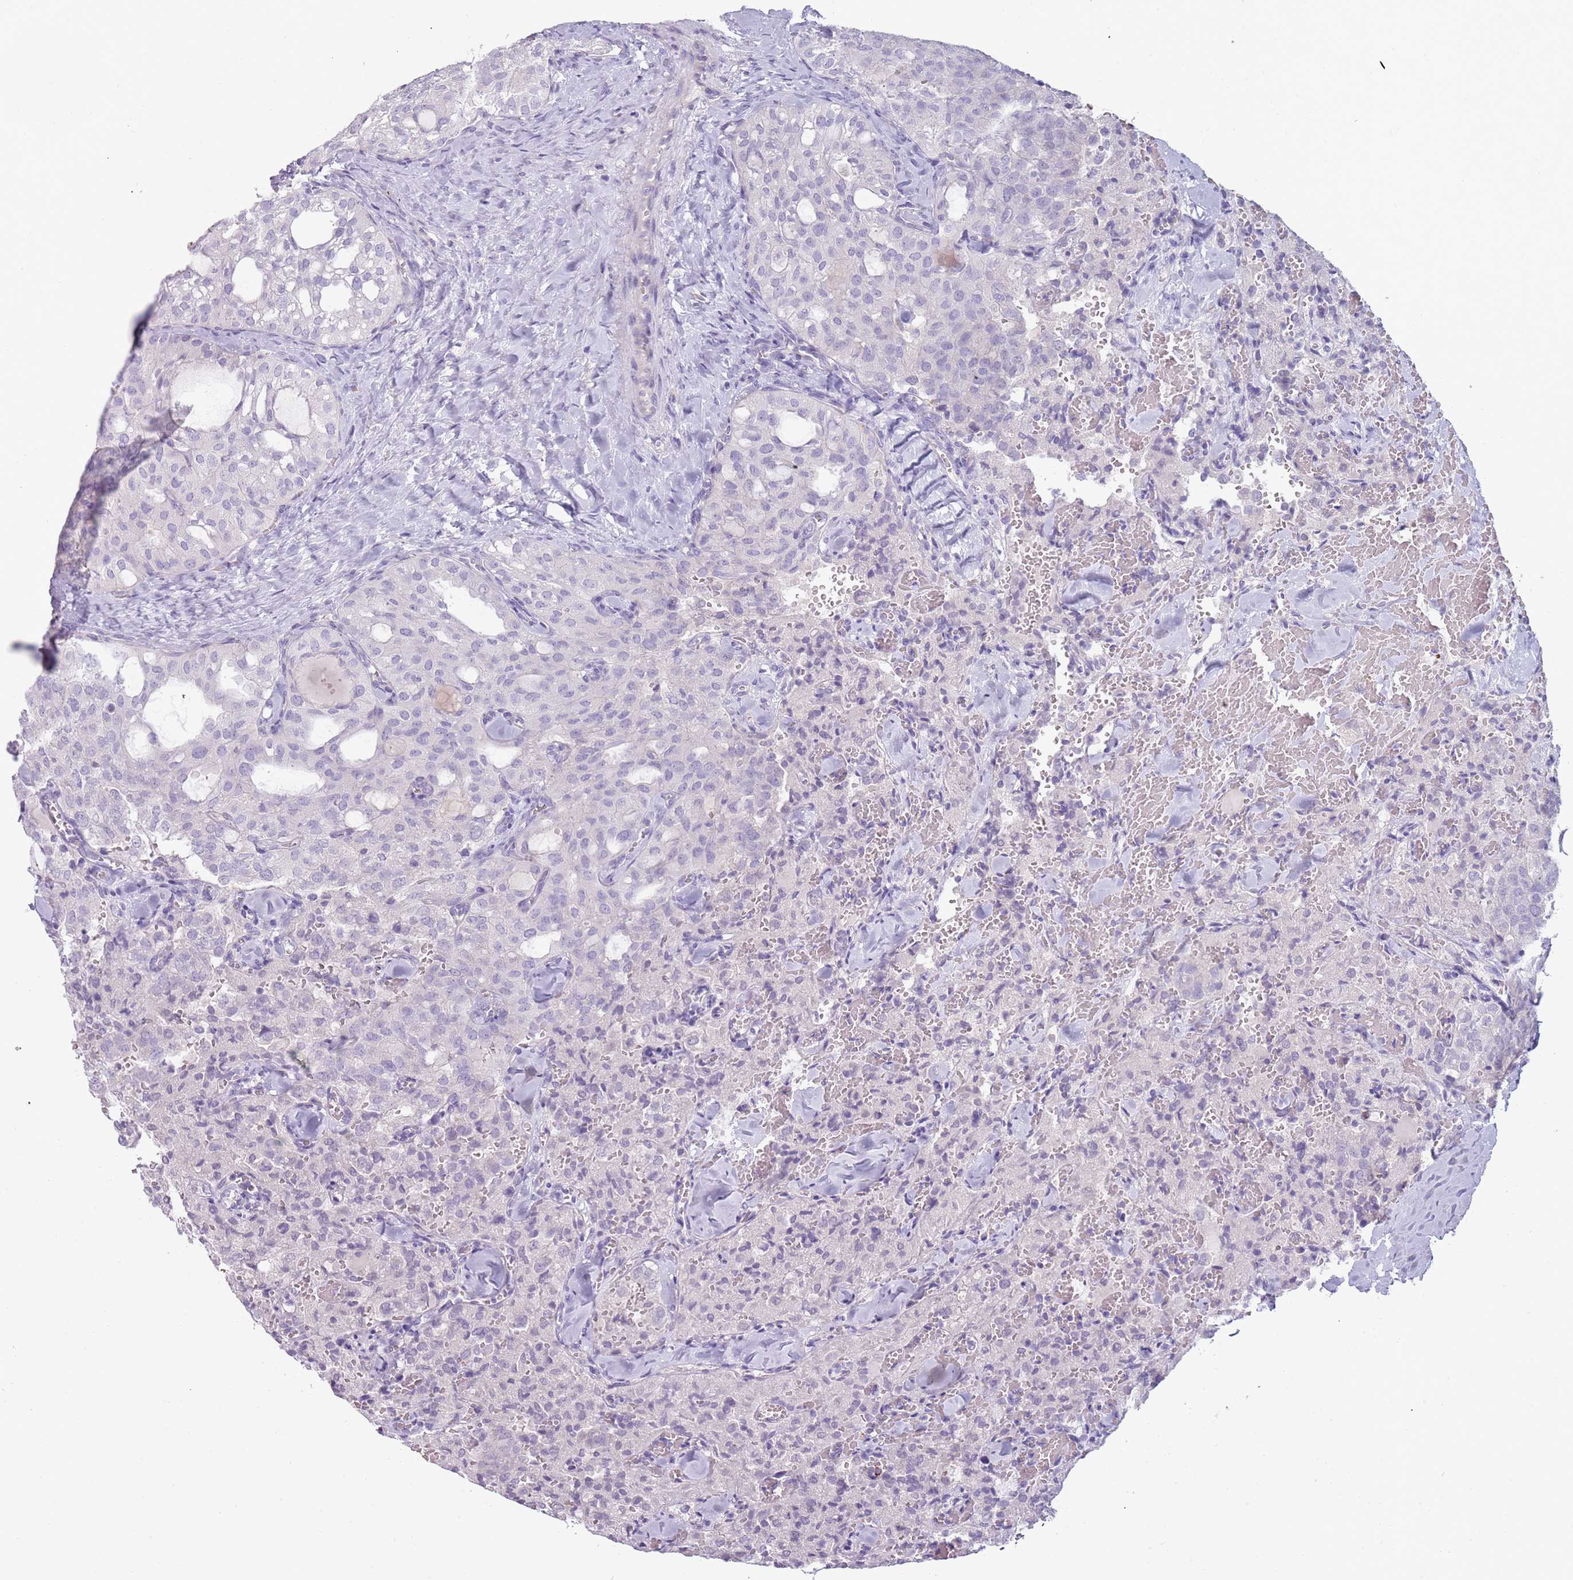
{"staining": {"intensity": "negative", "quantity": "none", "location": "none"}, "tissue": "thyroid cancer", "cell_type": "Tumor cells", "image_type": "cancer", "snomed": [{"axis": "morphology", "description": "Follicular adenoma carcinoma, NOS"}, {"axis": "topography", "description": "Thyroid gland"}], "caption": "The micrograph demonstrates no staining of tumor cells in thyroid cancer.", "gene": "NWD2", "patient": {"sex": "male", "age": 75}}